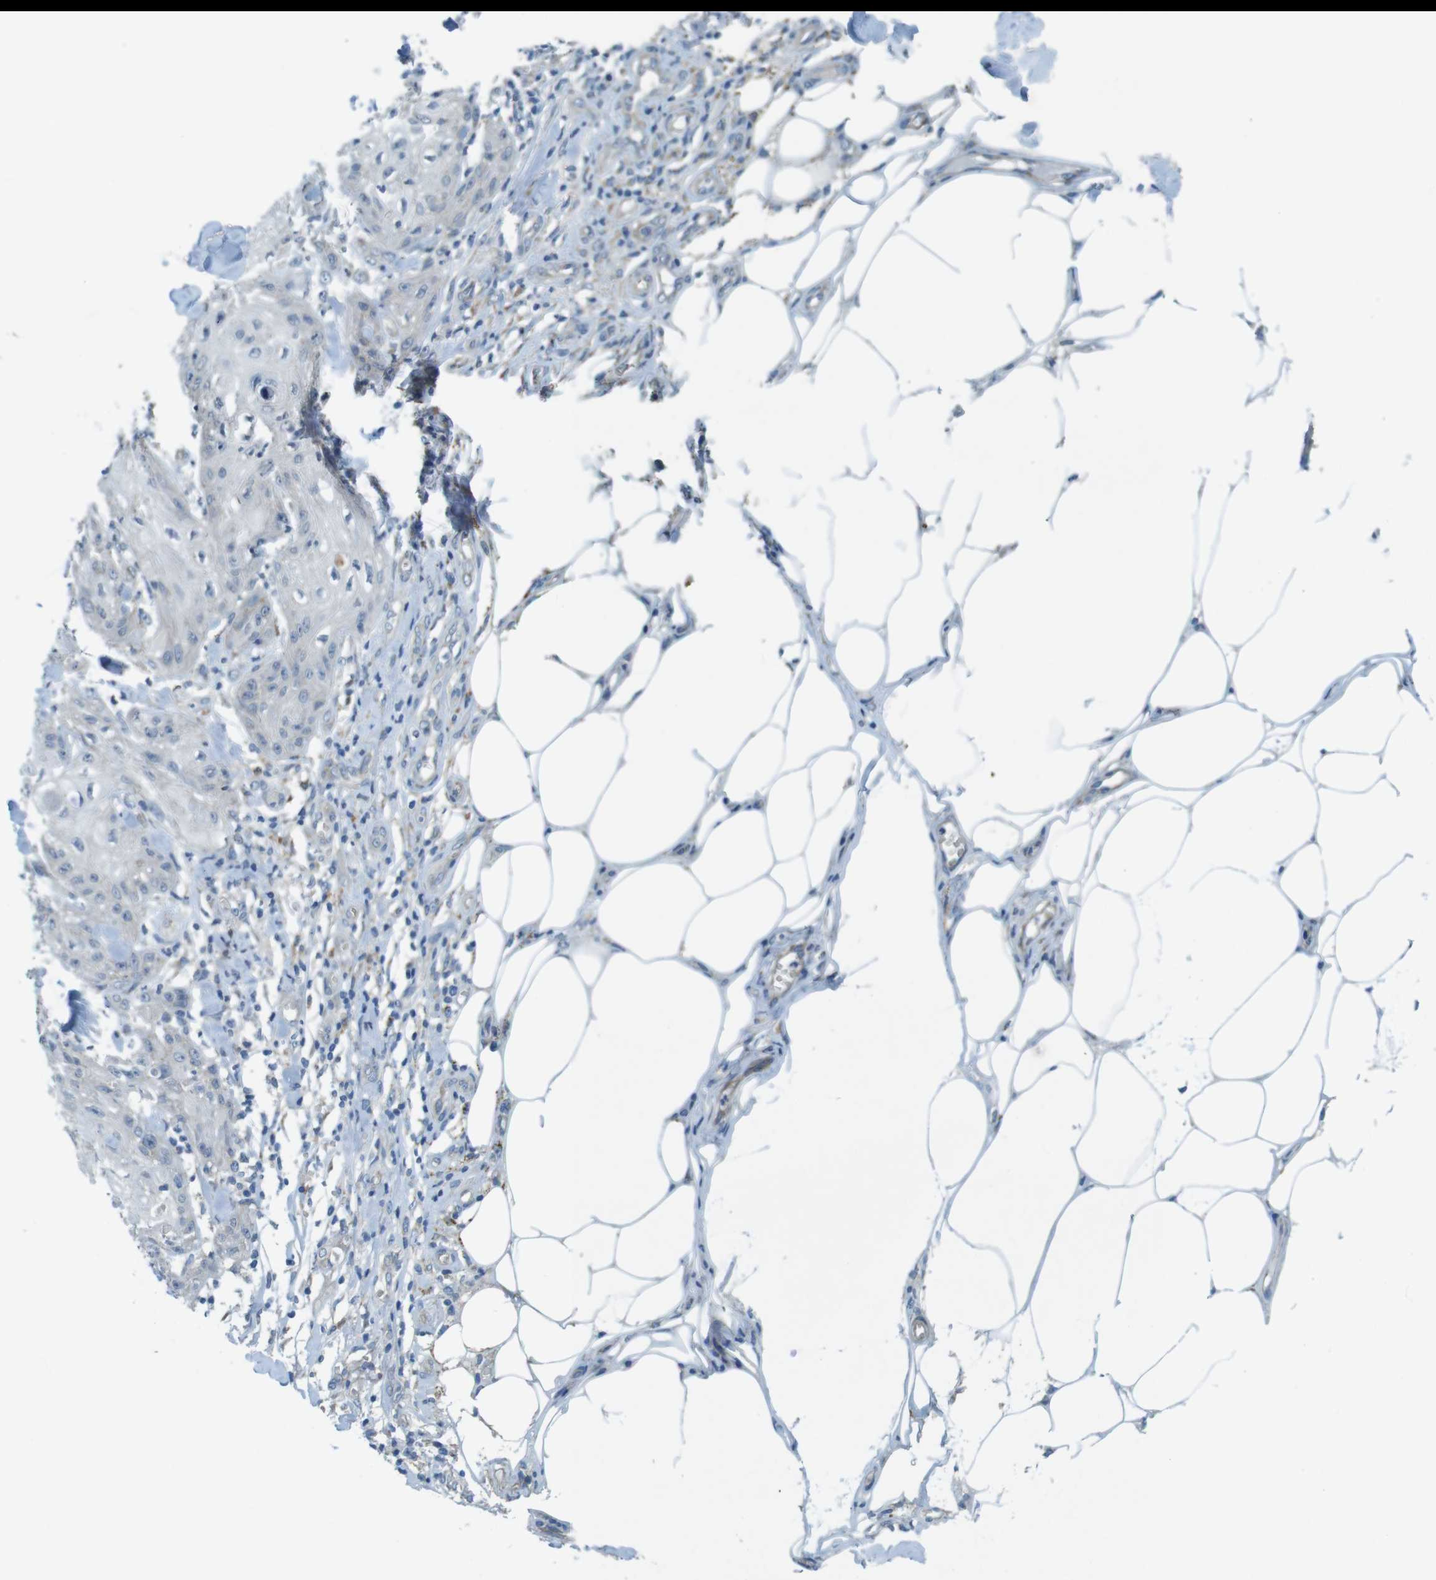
{"staining": {"intensity": "negative", "quantity": "none", "location": "none"}, "tissue": "skin cancer", "cell_type": "Tumor cells", "image_type": "cancer", "snomed": [{"axis": "morphology", "description": "Squamous cell carcinoma, NOS"}, {"axis": "topography", "description": "Skin"}], "caption": "Photomicrograph shows no significant protein expression in tumor cells of squamous cell carcinoma (skin). (Brightfield microscopy of DAB (3,3'-diaminobenzidine) IHC at high magnification).", "gene": "TYW1", "patient": {"sex": "male", "age": 74}}